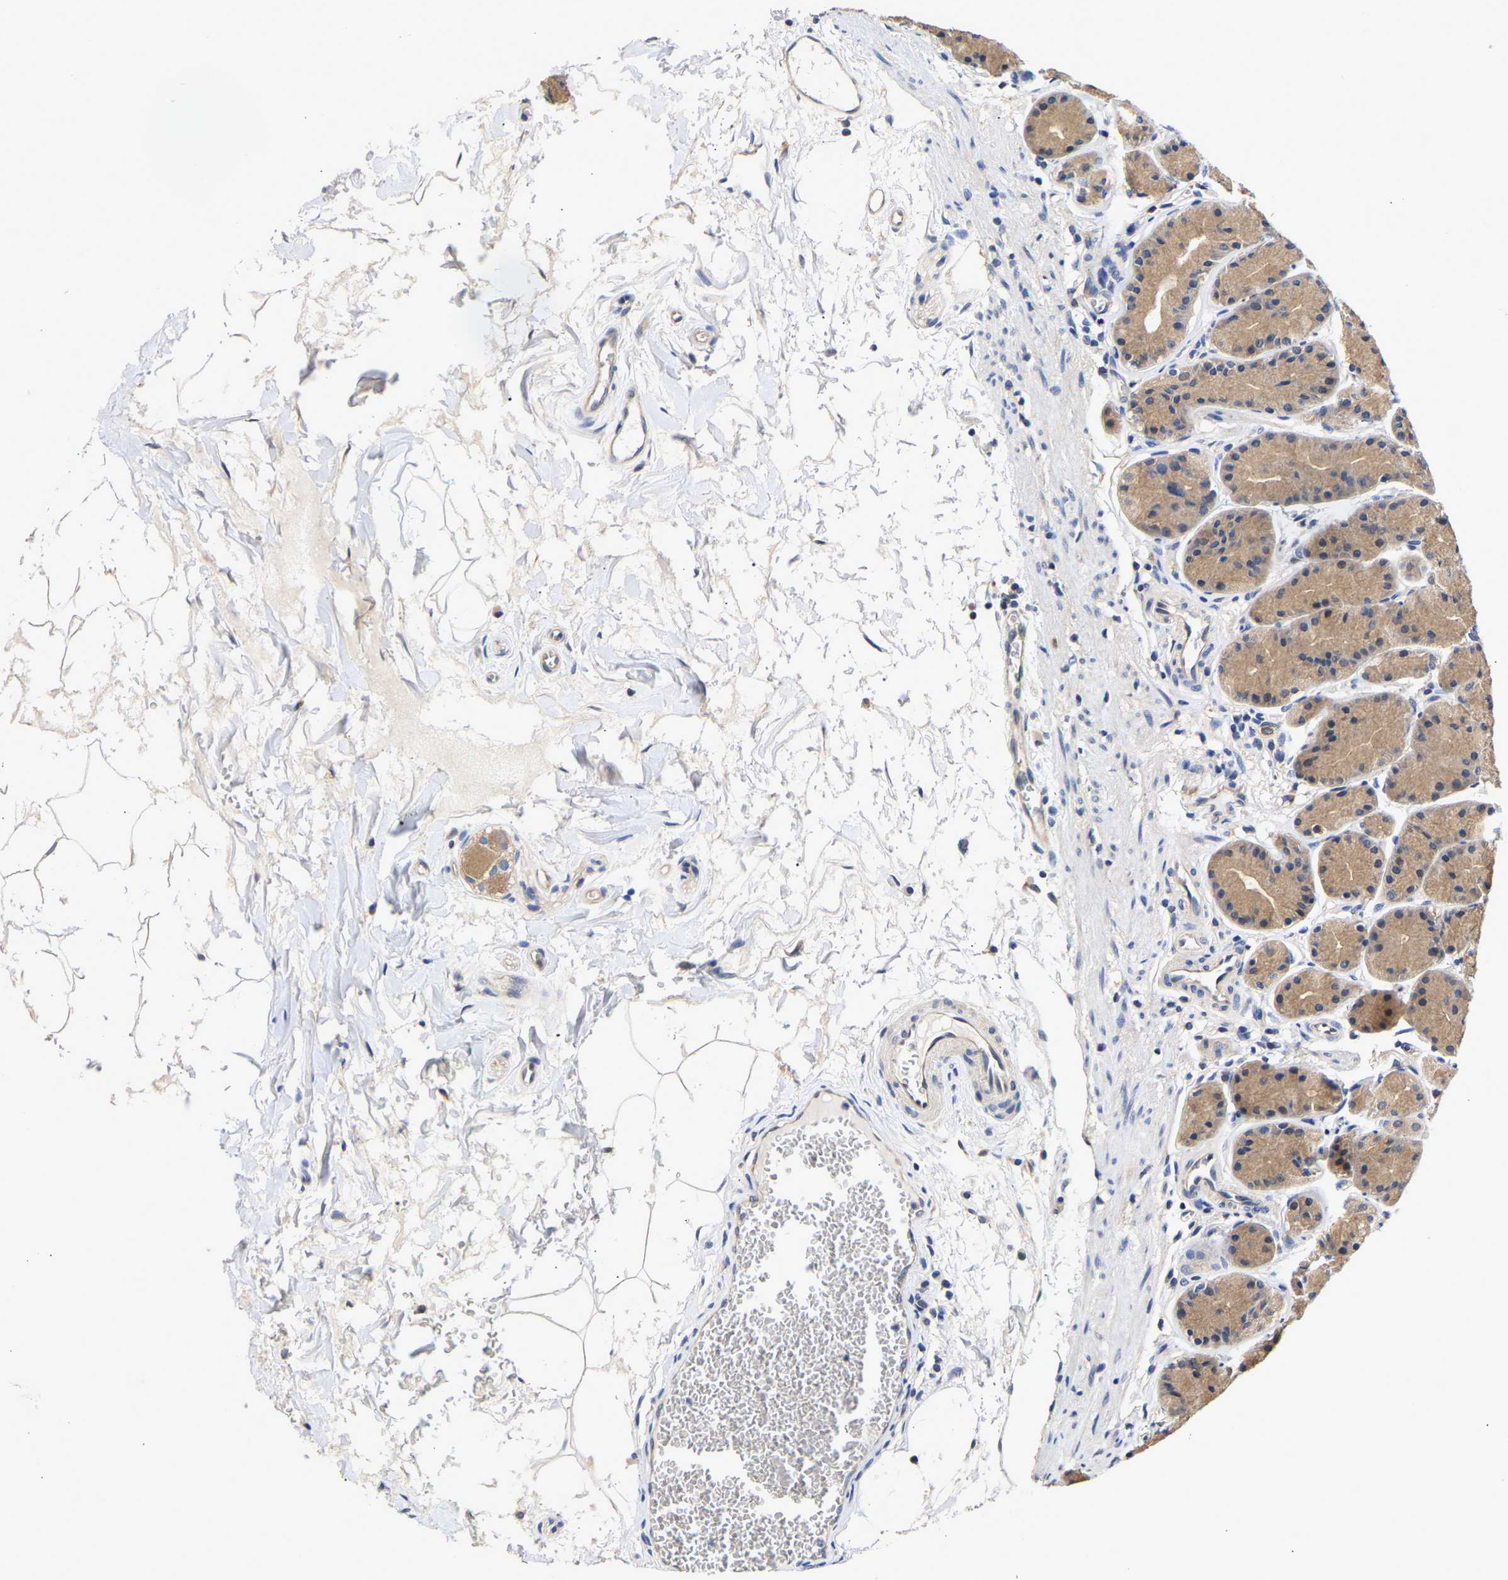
{"staining": {"intensity": "moderate", "quantity": ">75%", "location": "cytoplasmic/membranous"}, "tissue": "stomach", "cell_type": "Glandular cells", "image_type": "normal", "snomed": [{"axis": "morphology", "description": "Normal tissue, NOS"}, {"axis": "topography", "description": "Stomach"}], "caption": "The photomicrograph demonstrates immunohistochemical staining of unremarkable stomach. There is moderate cytoplasmic/membranous positivity is appreciated in about >75% of glandular cells.", "gene": "CCDC6", "patient": {"sex": "male", "age": 42}}